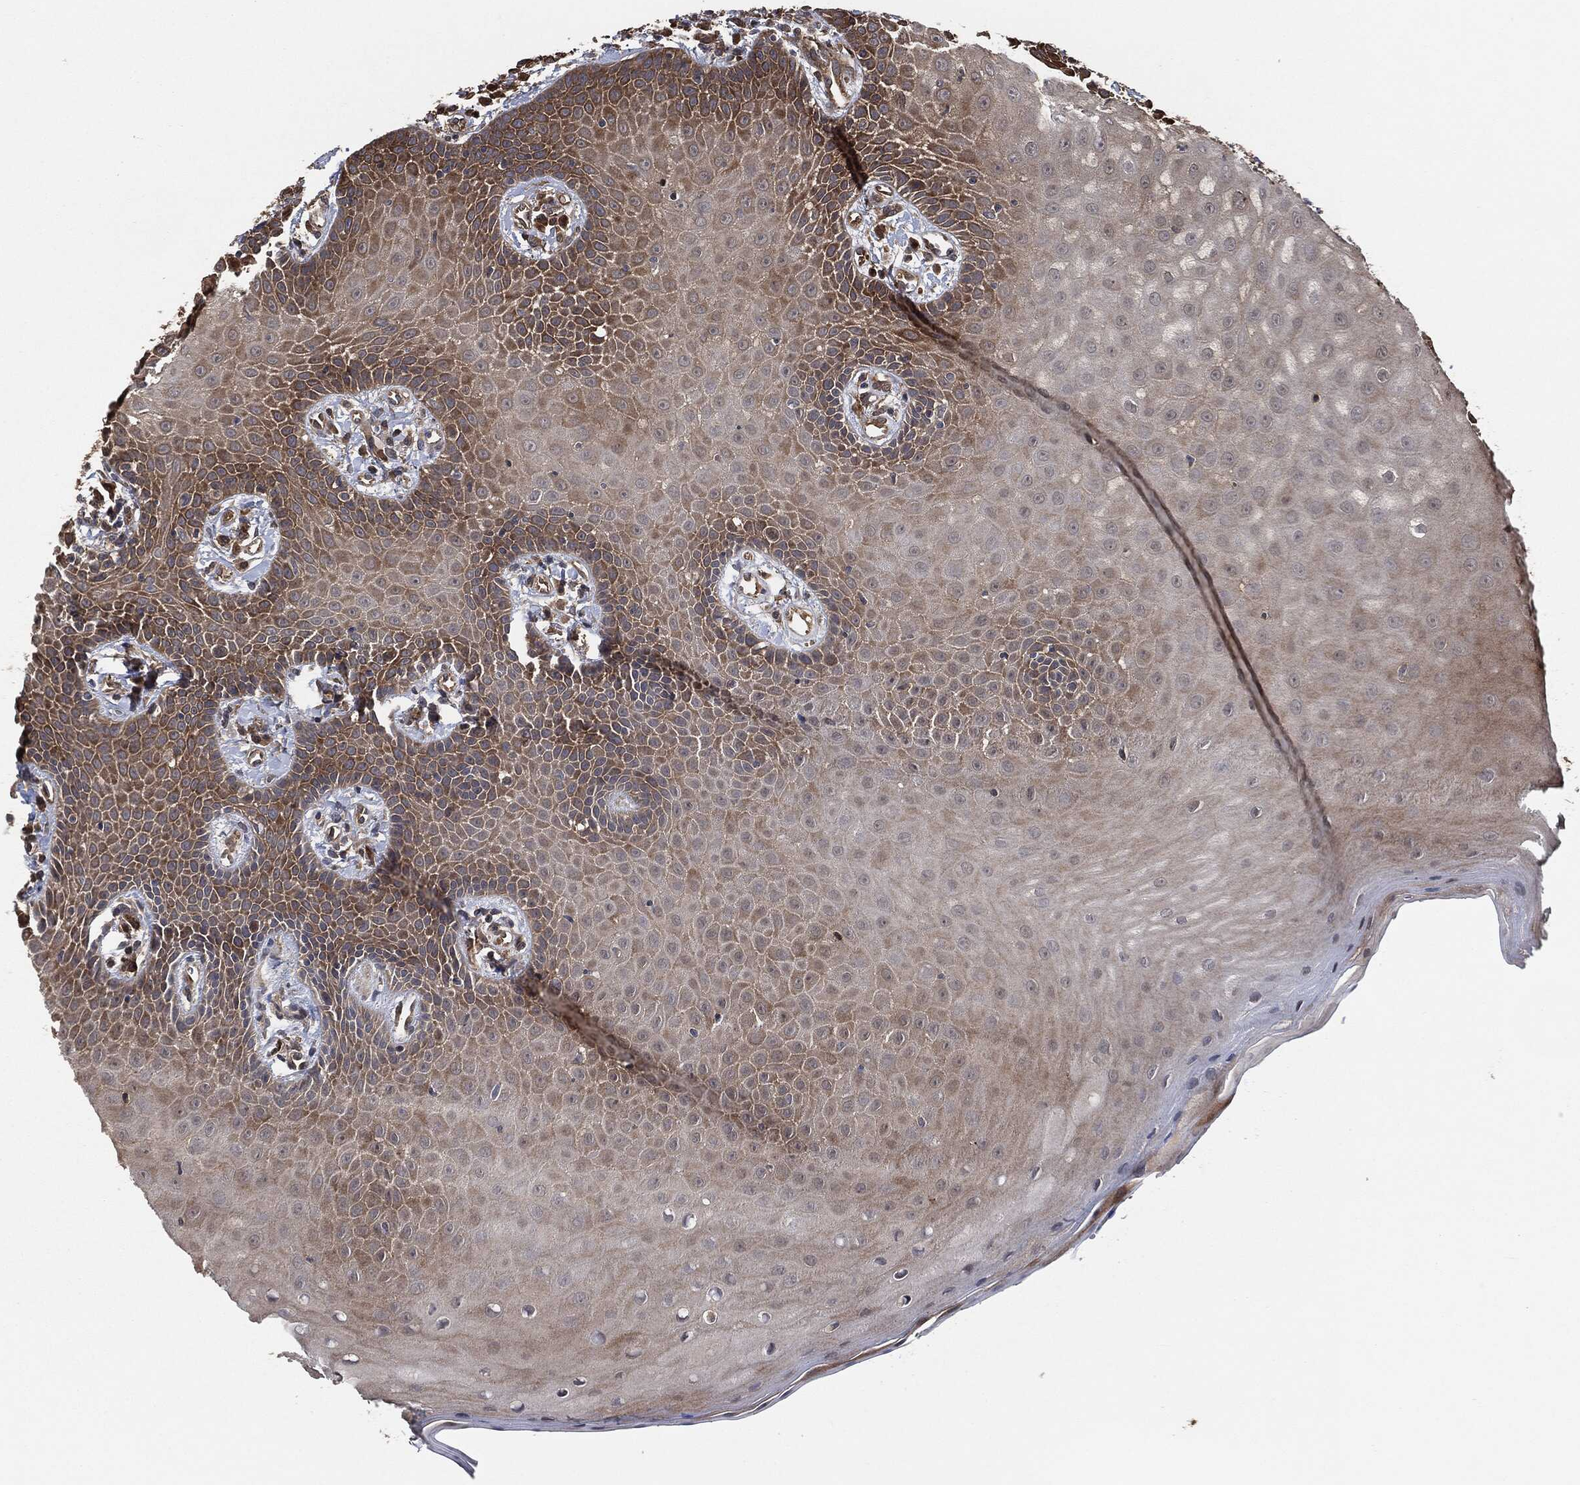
{"staining": {"intensity": "moderate", "quantity": "25%-75%", "location": "cytoplasmic/membranous"}, "tissue": "oral mucosa", "cell_type": "Squamous epithelial cells", "image_type": "normal", "snomed": [{"axis": "morphology", "description": "Normal tissue, NOS"}, {"axis": "morphology", "description": "Squamous cell carcinoma, NOS"}, {"axis": "topography", "description": "Oral tissue"}, {"axis": "topography", "description": "Head-Neck"}], "caption": "Immunohistochemistry (IHC) (DAB (3,3'-diaminobenzidine)) staining of normal human oral mucosa reveals moderate cytoplasmic/membranous protein positivity in about 25%-75% of squamous epithelial cells.", "gene": "TPT1", "patient": {"sex": "female", "age": 82}}